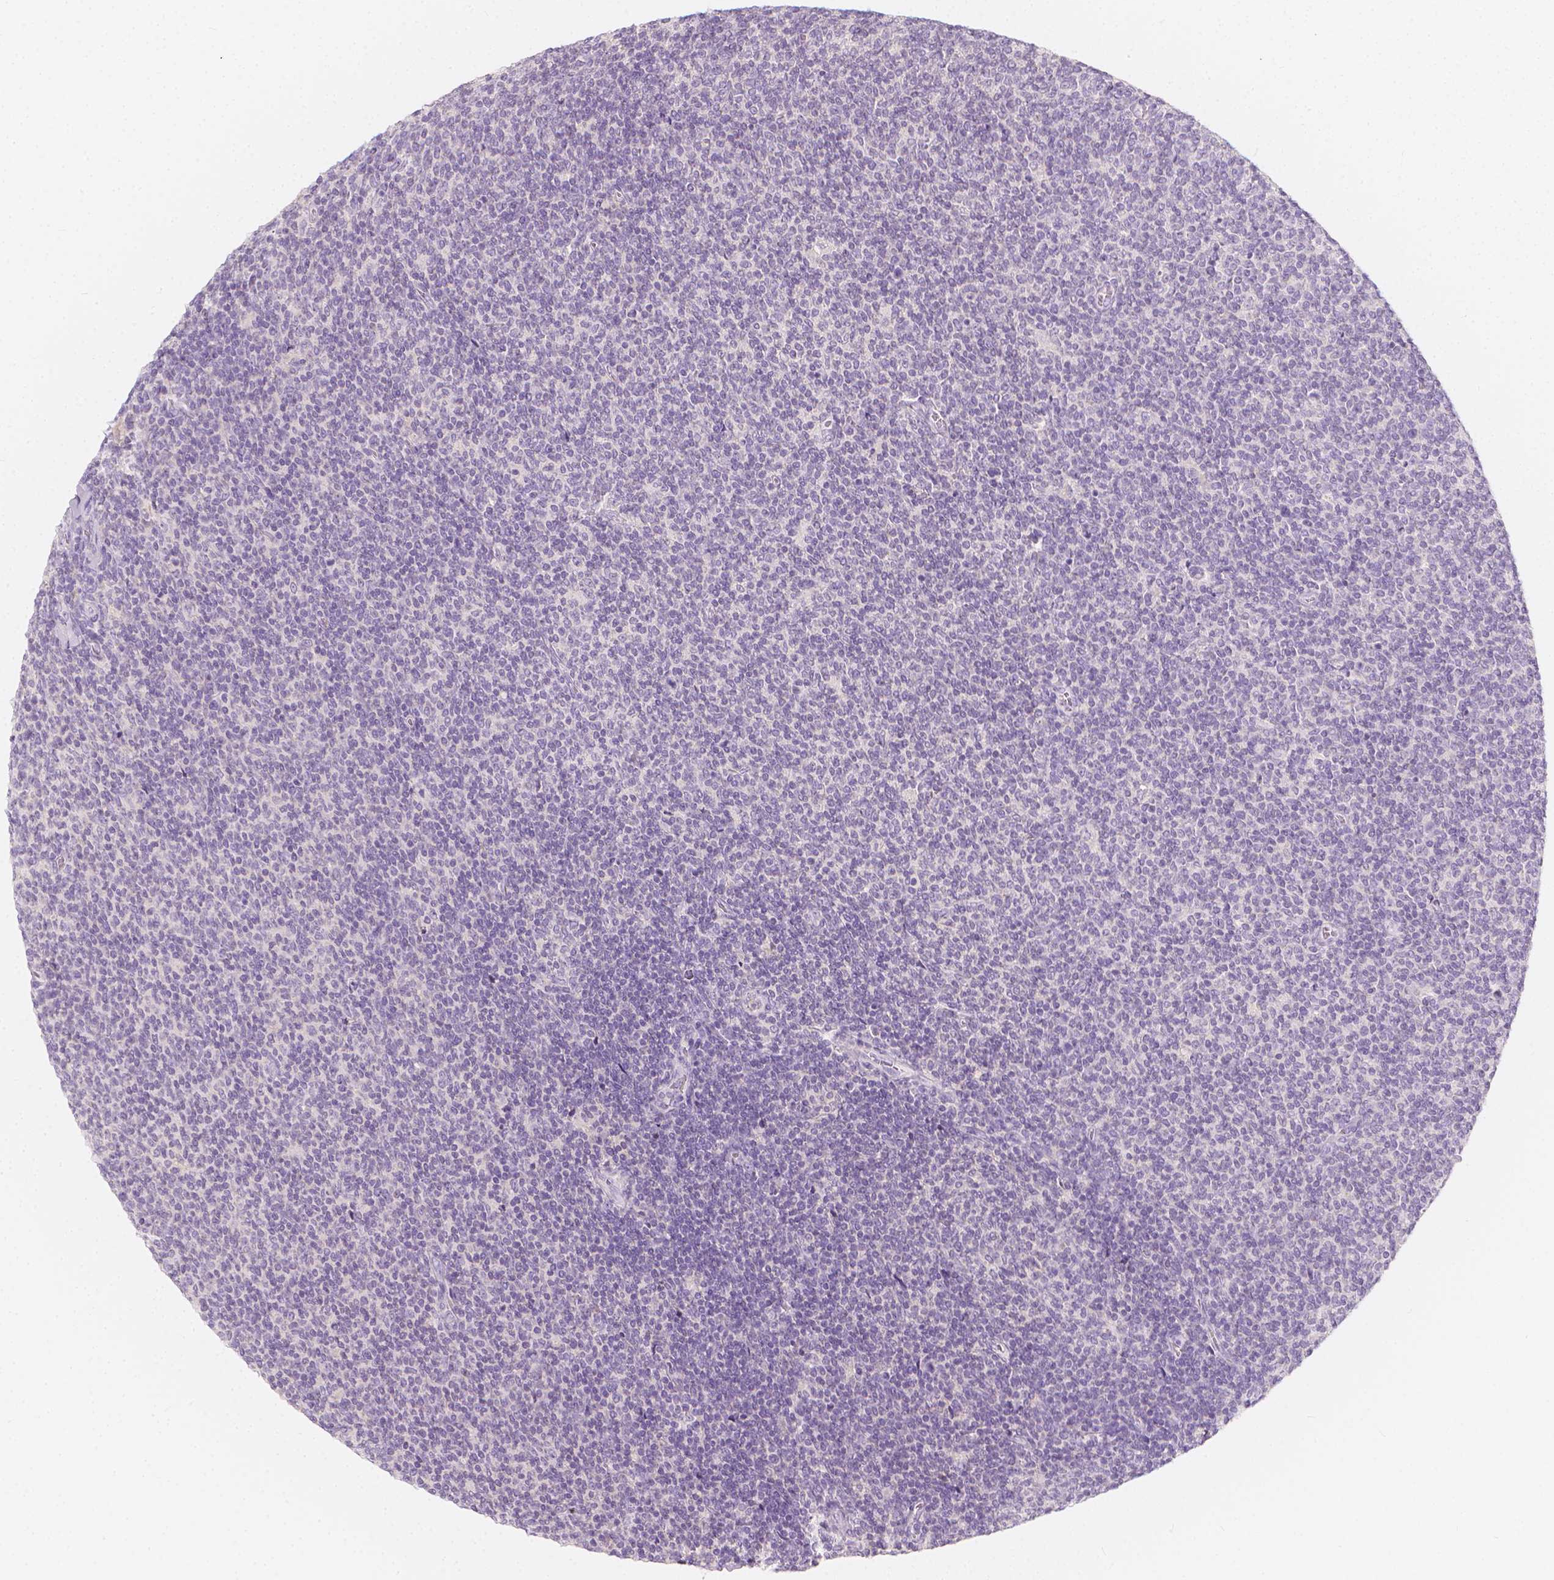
{"staining": {"intensity": "negative", "quantity": "none", "location": "none"}, "tissue": "lymphoma", "cell_type": "Tumor cells", "image_type": "cancer", "snomed": [{"axis": "morphology", "description": "Malignant lymphoma, non-Hodgkin's type, Low grade"}, {"axis": "topography", "description": "Lymph node"}], "caption": "This is an IHC histopathology image of human lymphoma. There is no staining in tumor cells.", "gene": "RBFOX1", "patient": {"sex": "male", "age": 52}}